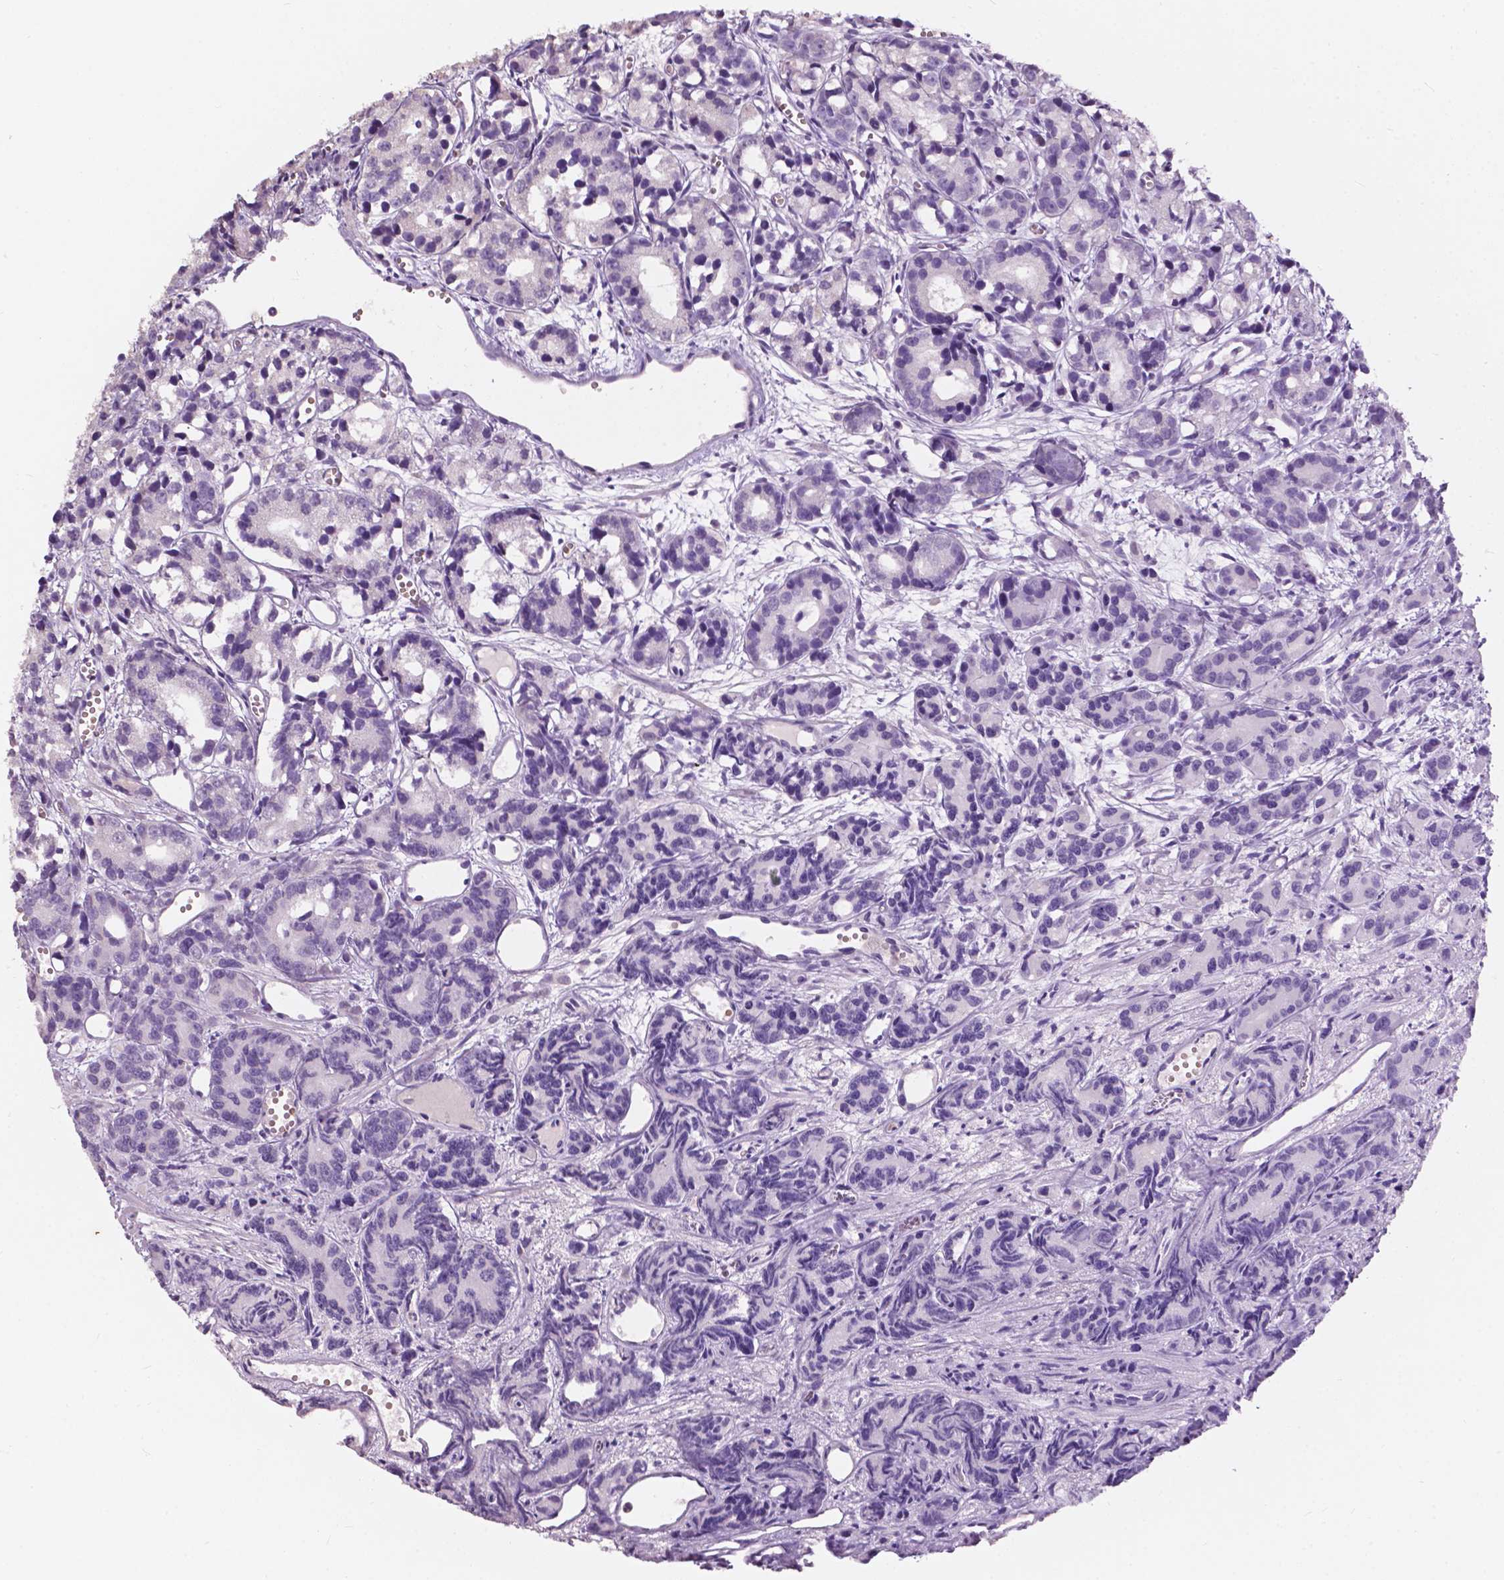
{"staining": {"intensity": "negative", "quantity": "none", "location": "none"}, "tissue": "prostate cancer", "cell_type": "Tumor cells", "image_type": "cancer", "snomed": [{"axis": "morphology", "description": "Adenocarcinoma, High grade"}, {"axis": "topography", "description": "Prostate"}], "caption": "Immunohistochemical staining of high-grade adenocarcinoma (prostate) exhibits no significant expression in tumor cells.", "gene": "NDUFS1", "patient": {"sex": "male", "age": 77}}